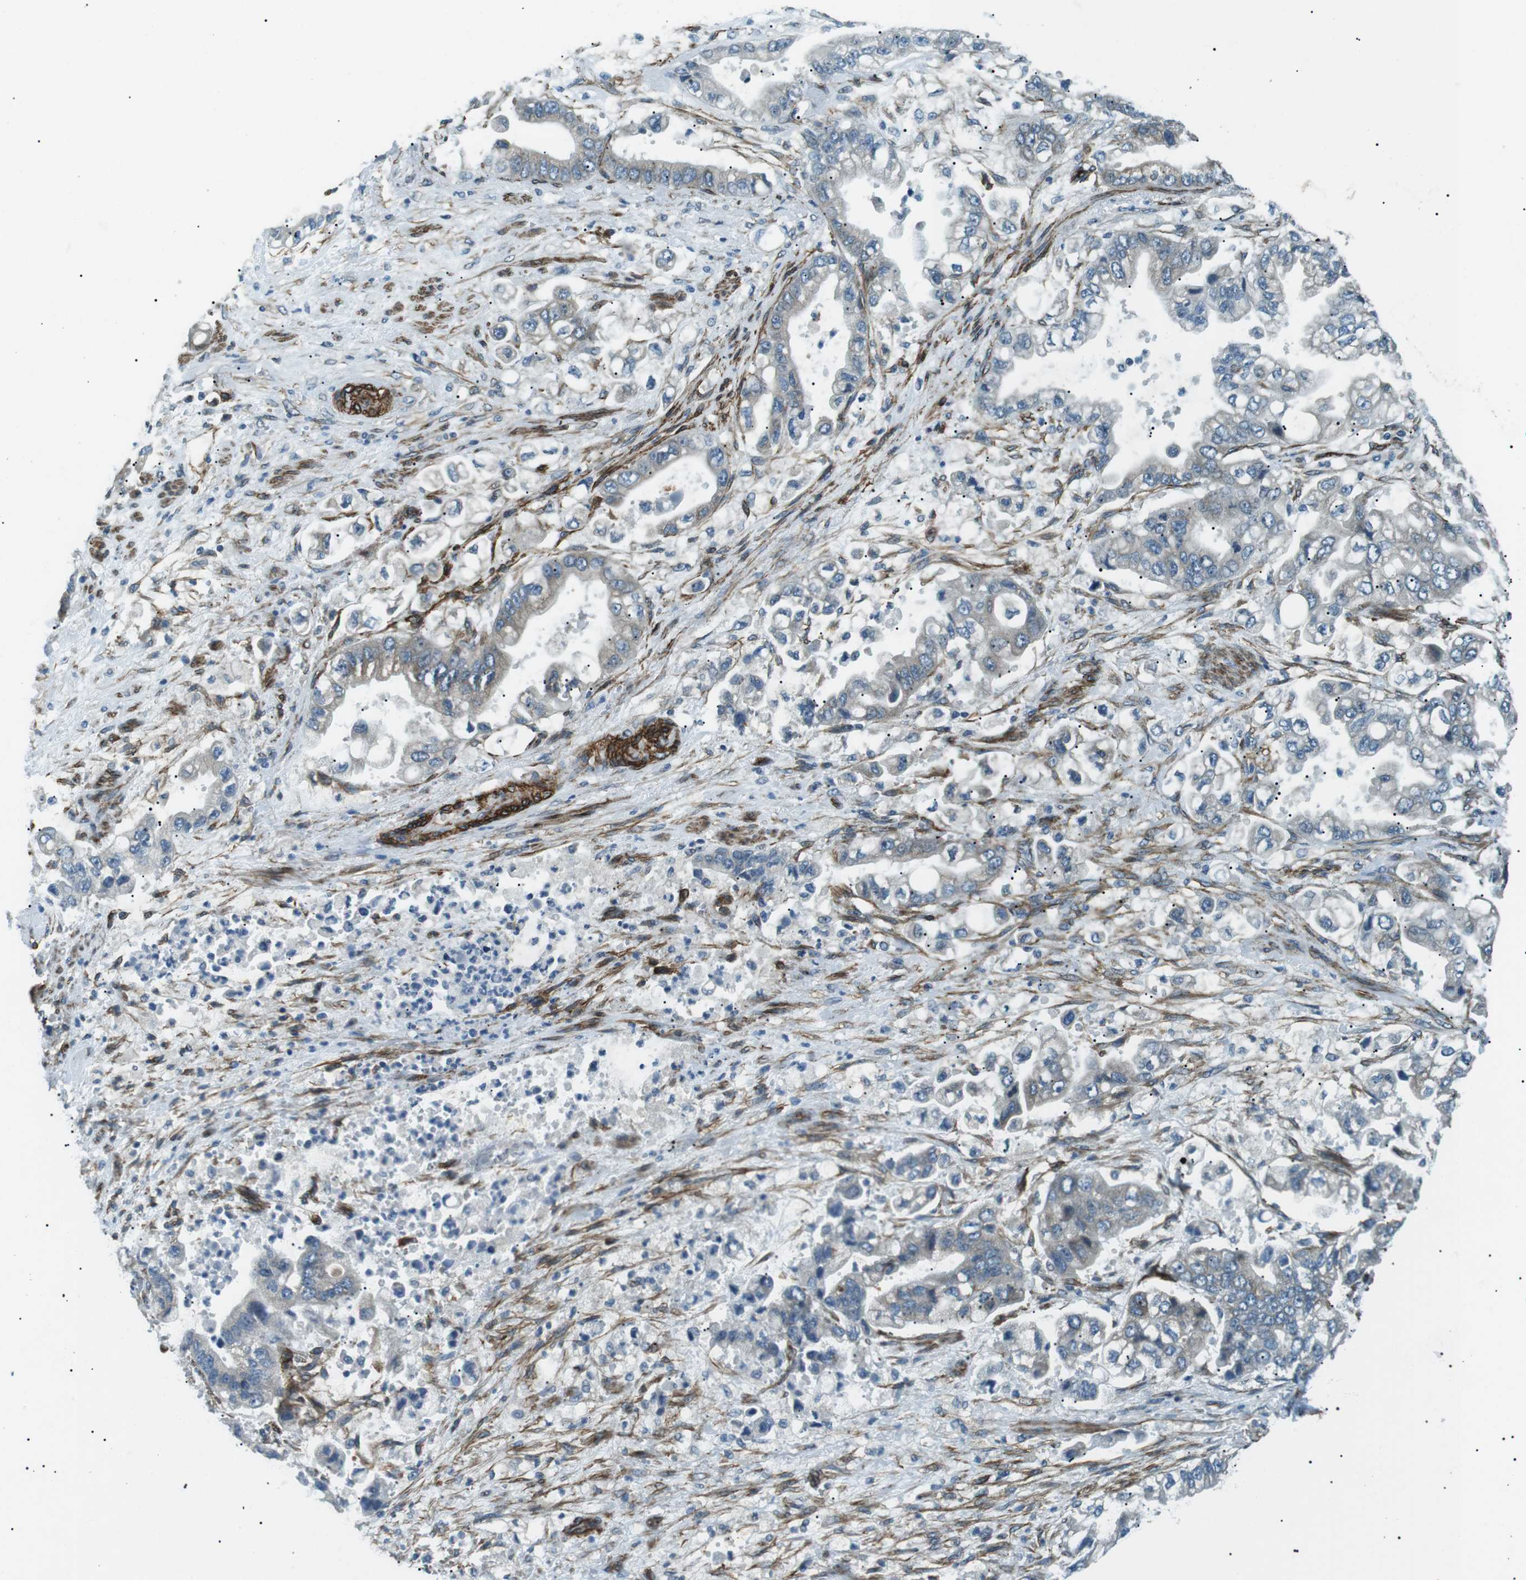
{"staining": {"intensity": "negative", "quantity": "none", "location": "none"}, "tissue": "stomach cancer", "cell_type": "Tumor cells", "image_type": "cancer", "snomed": [{"axis": "morphology", "description": "Normal tissue, NOS"}, {"axis": "morphology", "description": "Adenocarcinoma, NOS"}, {"axis": "topography", "description": "Stomach"}], "caption": "Tumor cells are negative for brown protein staining in stomach cancer (adenocarcinoma).", "gene": "ODR4", "patient": {"sex": "male", "age": 62}}